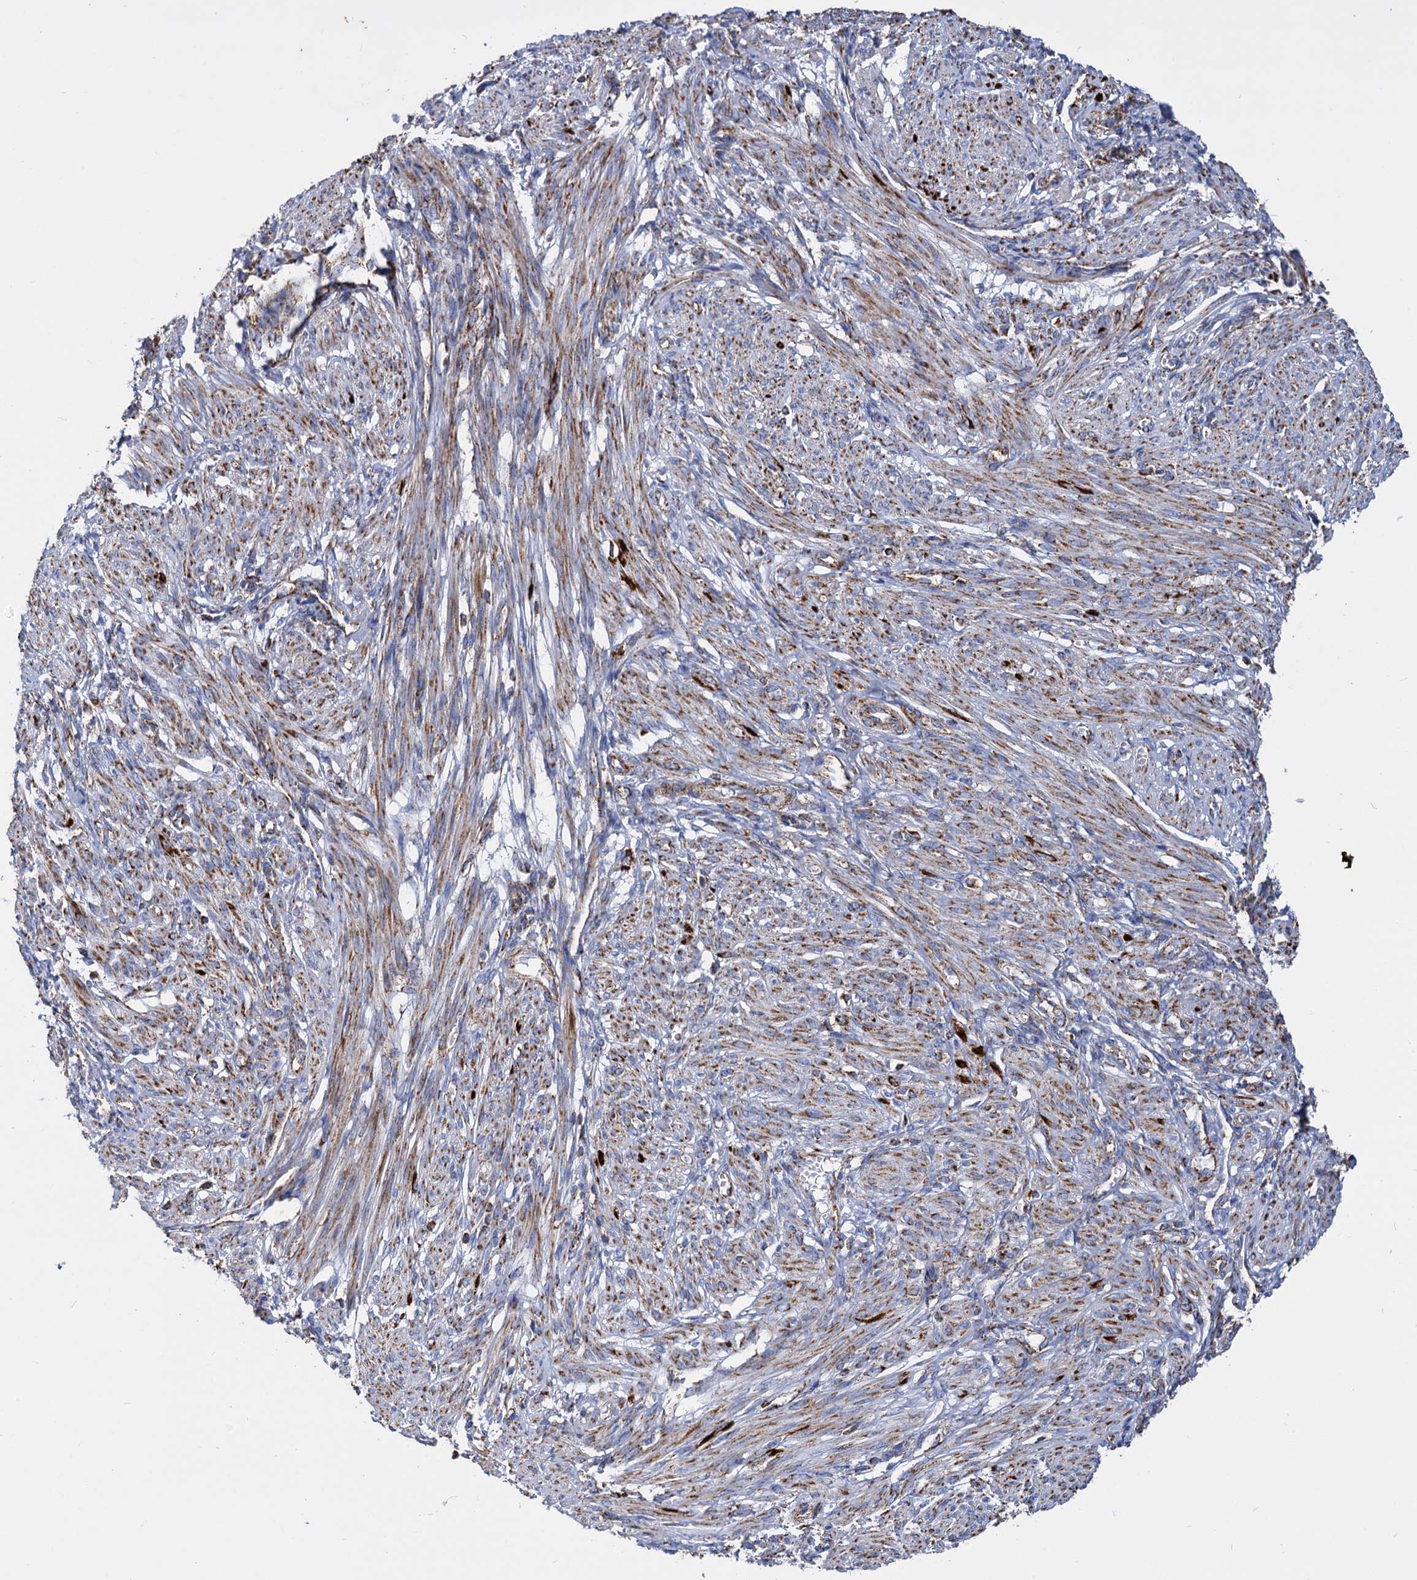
{"staining": {"intensity": "moderate", "quantity": "25%-75%", "location": "cytoplasmic/membranous"}, "tissue": "smooth muscle", "cell_type": "Smooth muscle cells", "image_type": "normal", "snomed": [{"axis": "morphology", "description": "Normal tissue, NOS"}, {"axis": "topography", "description": "Smooth muscle"}], "caption": "Immunohistochemistry (IHC) staining of normal smooth muscle, which demonstrates medium levels of moderate cytoplasmic/membranous staining in approximately 25%-75% of smooth muscle cells indicating moderate cytoplasmic/membranous protein expression. The staining was performed using DAB (3,3'-diaminobenzidine) (brown) for protein detection and nuclei were counterstained in hematoxylin (blue).", "gene": "TIMM10", "patient": {"sex": "female", "age": 39}}